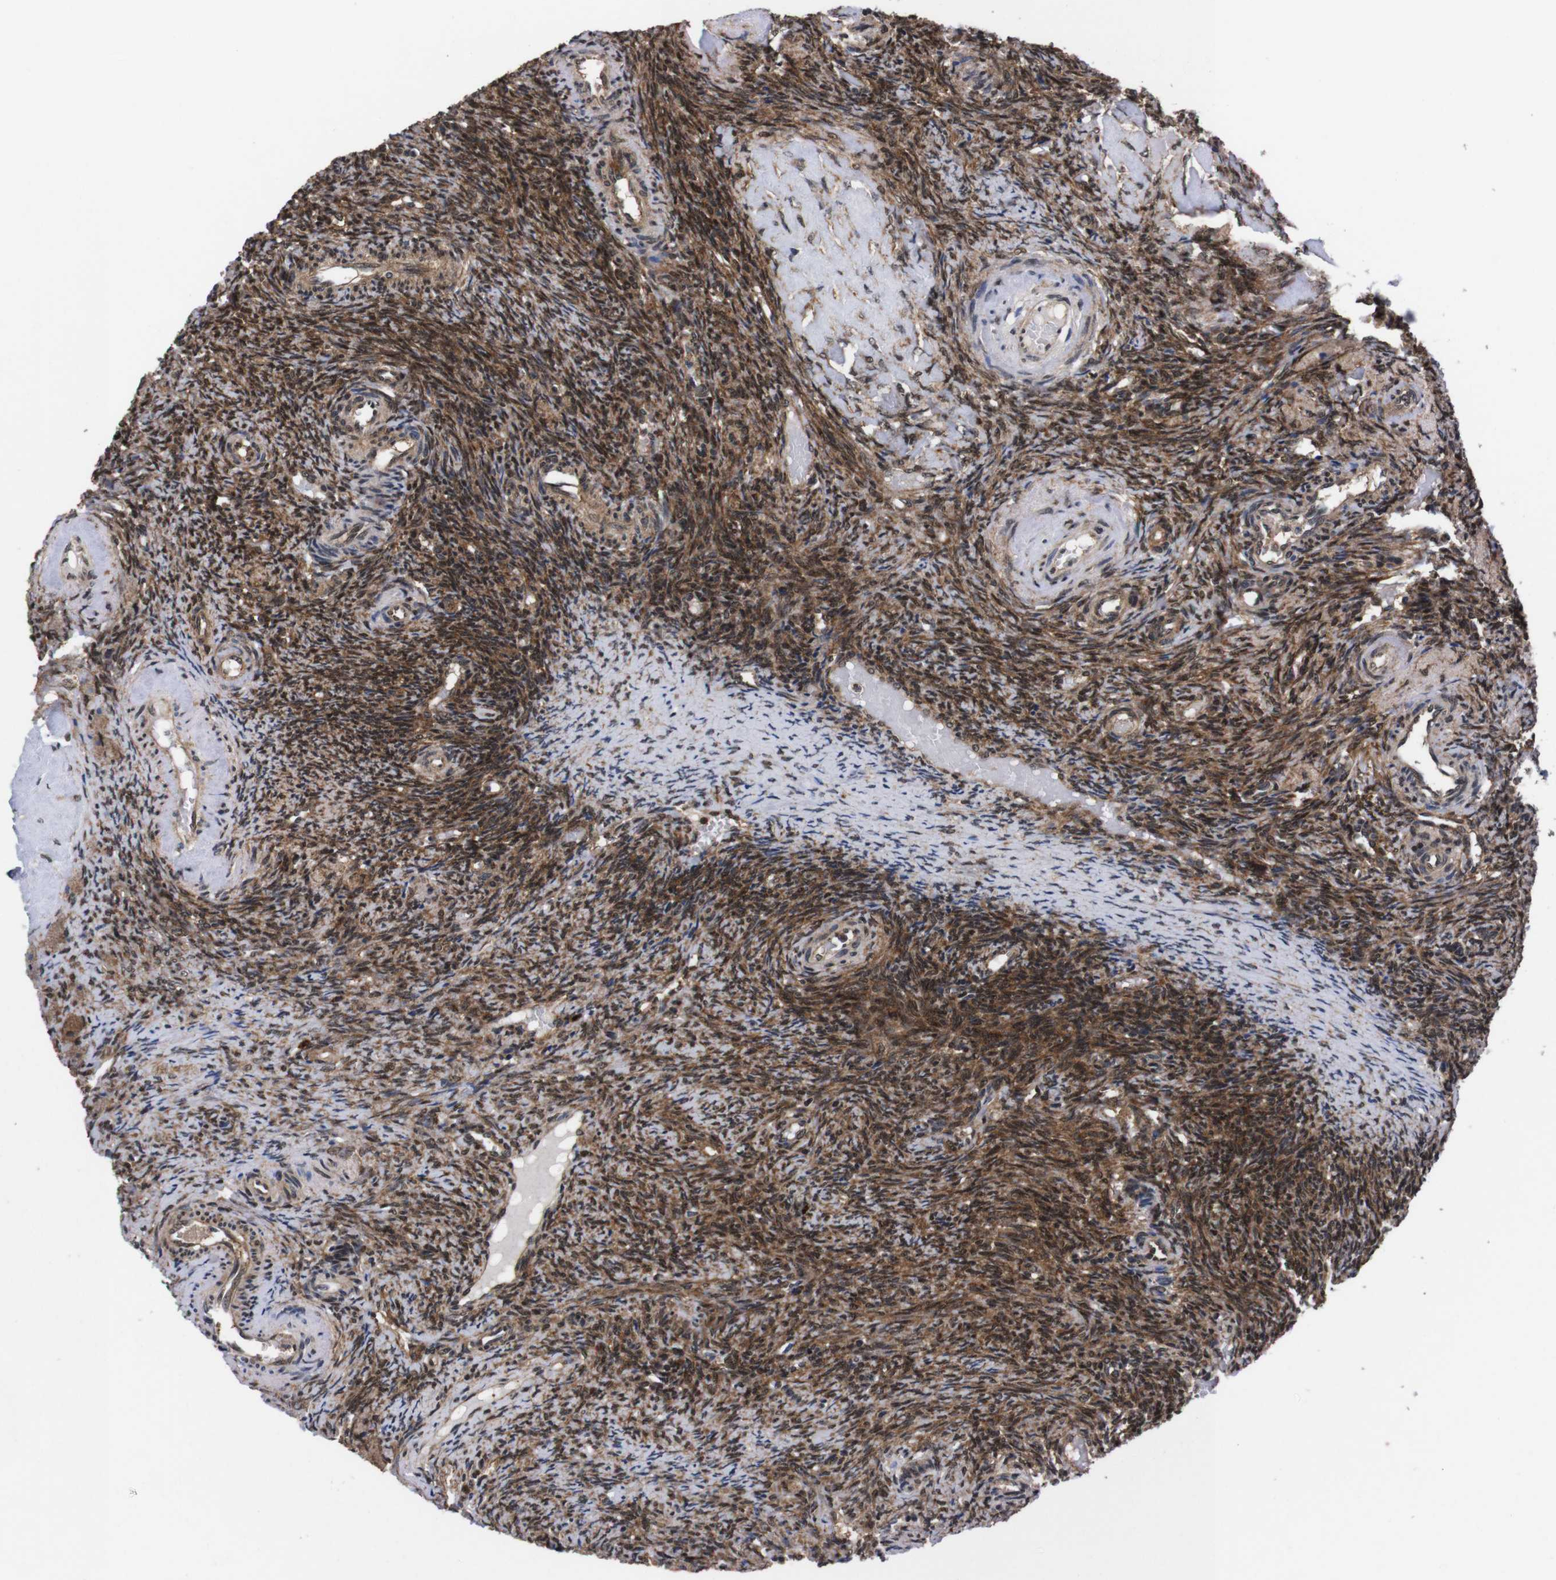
{"staining": {"intensity": "strong", "quantity": "25%-75%", "location": "cytoplasmic/membranous,nuclear"}, "tissue": "ovary", "cell_type": "Ovarian stroma cells", "image_type": "normal", "snomed": [{"axis": "morphology", "description": "Normal tissue, NOS"}, {"axis": "topography", "description": "Ovary"}], "caption": "Immunohistochemistry staining of unremarkable ovary, which reveals high levels of strong cytoplasmic/membranous,nuclear positivity in about 25%-75% of ovarian stroma cells indicating strong cytoplasmic/membranous,nuclear protein positivity. The staining was performed using DAB (brown) for protein detection and nuclei were counterstained in hematoxylin (blue).", "gene": "UBQLN2", "patient": {"sex": "female", "age": 41}}